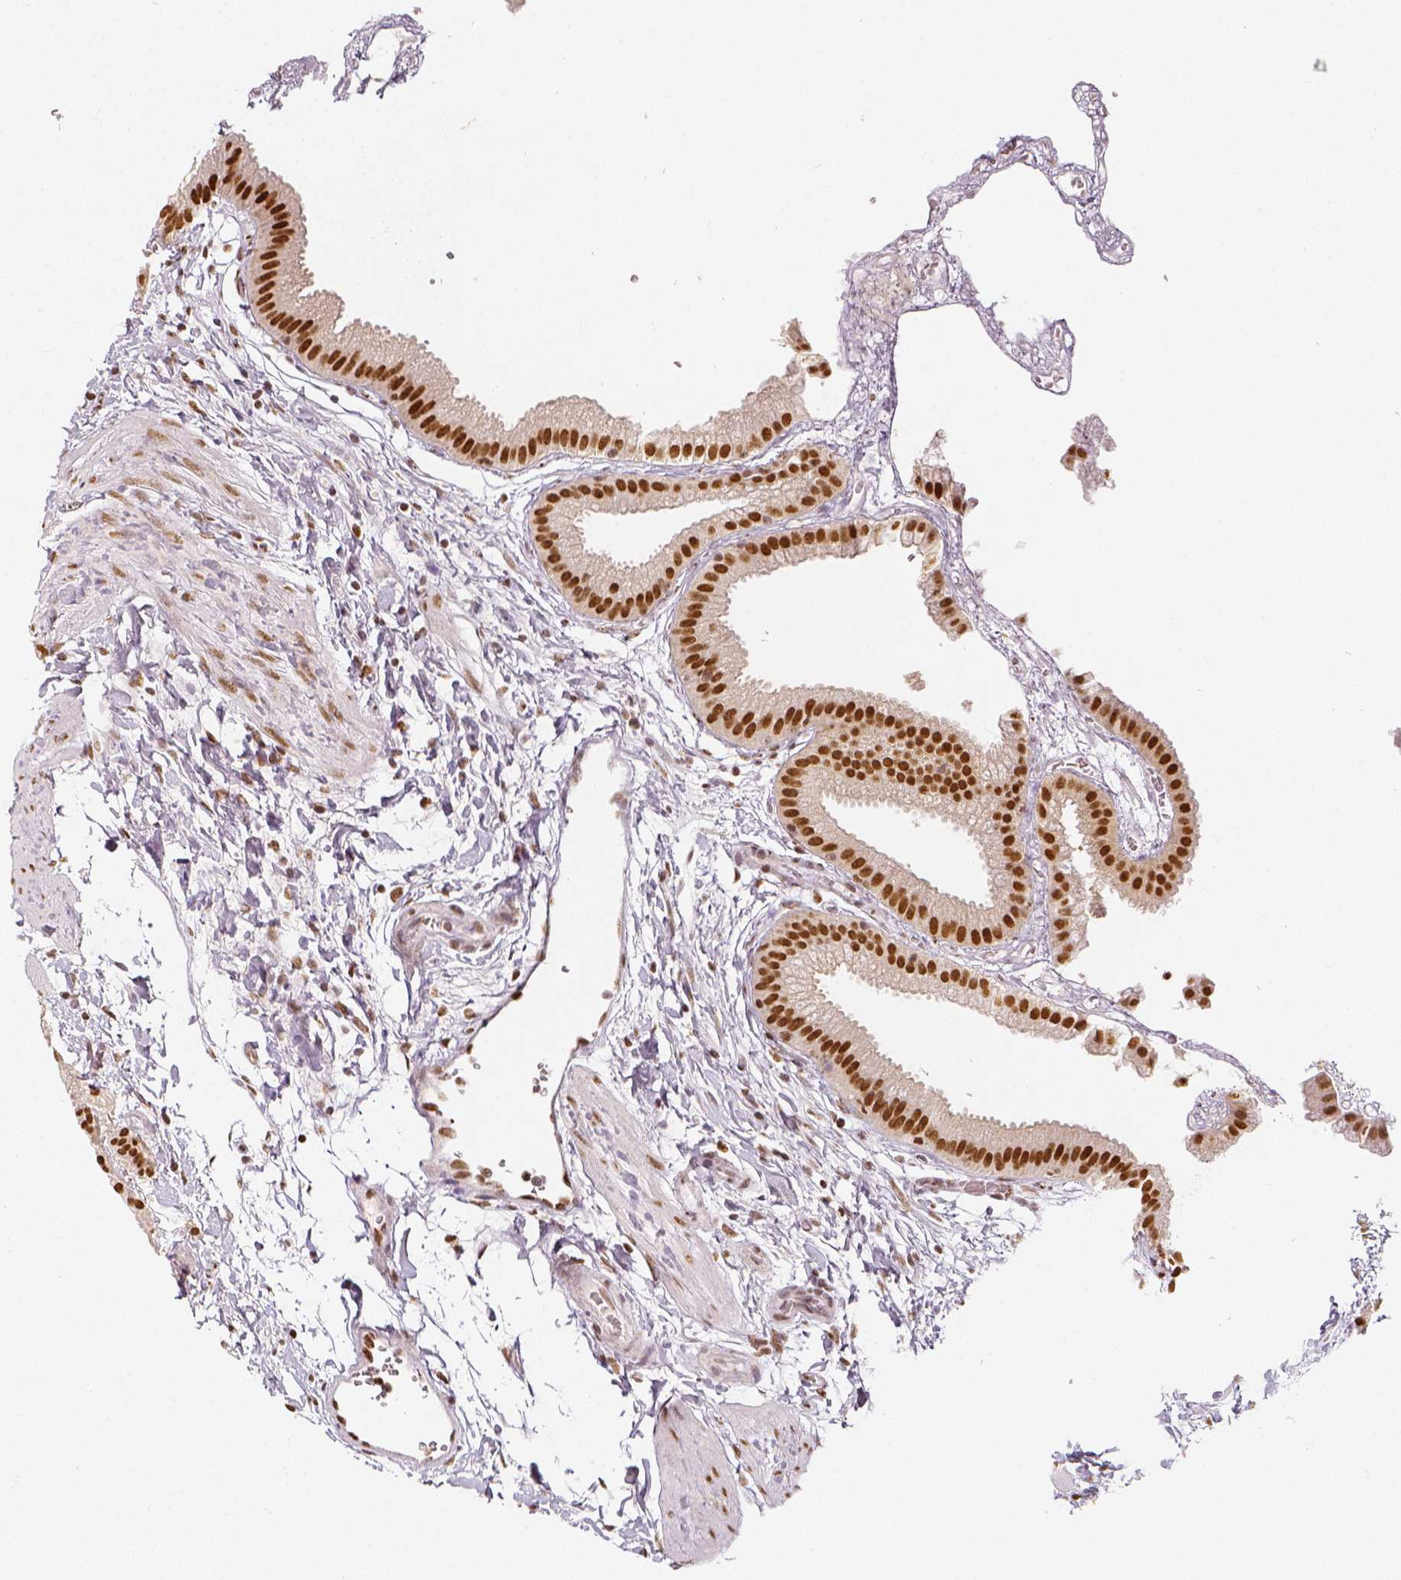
{"staining": {"intensity": "moderate", "quantity": ">75%", "location": "nuclear"}, "tissue": "gallbladder", "cell_type": "Glandular cells", "image_type": "normal", "snomed": [{"axis": "morphology", "description": "Normal tissue, NOS"}, {"axis": "topography", "description": "Gallbladder"}], "caption": "Unremarkable gallbladder displays moderate nuclear positivity in approximately >75% of glandular cells Ihc stains the protein of interest in brown and the nuclei are stained blue..", "gene": "KDM5B", "patient": {"sex": "female", "age": 63}}